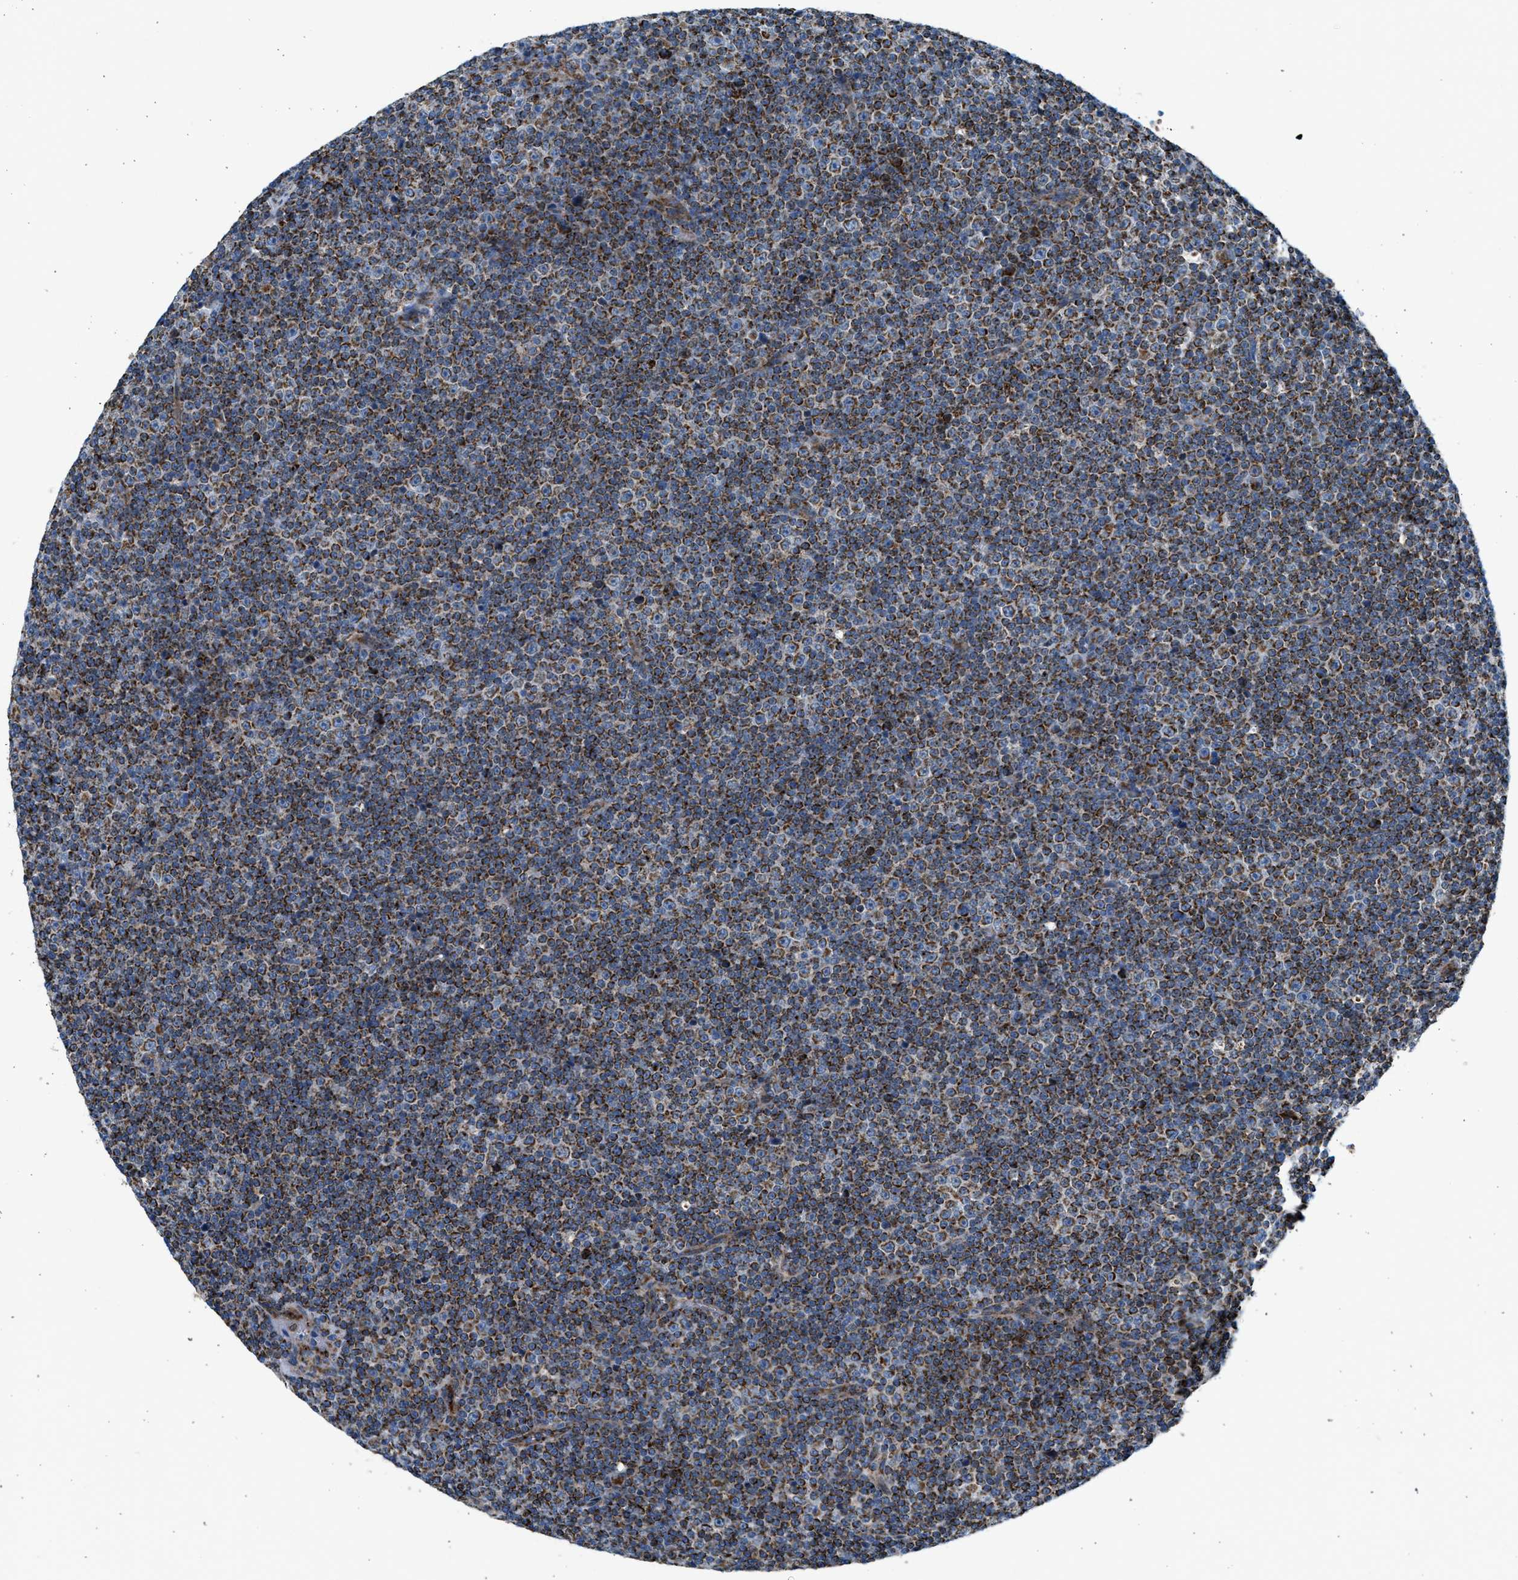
{"staining": {"intensity": "strong", "quantity": ">75%", "location": "cytoplasmic/membranous"}, "tissue": "lymphoma", "cell_type": "Tumor cells", "image_type": "cancer", "snomed": [{"axis": "morphology", "description": "Malignant lymphoma, non-Hodgkin's type, Low grade"}, {"axis": "topography", "description": "Lymph node"}], "caption": "Lymphoma stained with a brown dye reveals strong cytoplasmic/membranous positive staining in about >75% of tumor cells.", "gene": "KCNMB3", "patient": {"sex": "female", "age": 67}}